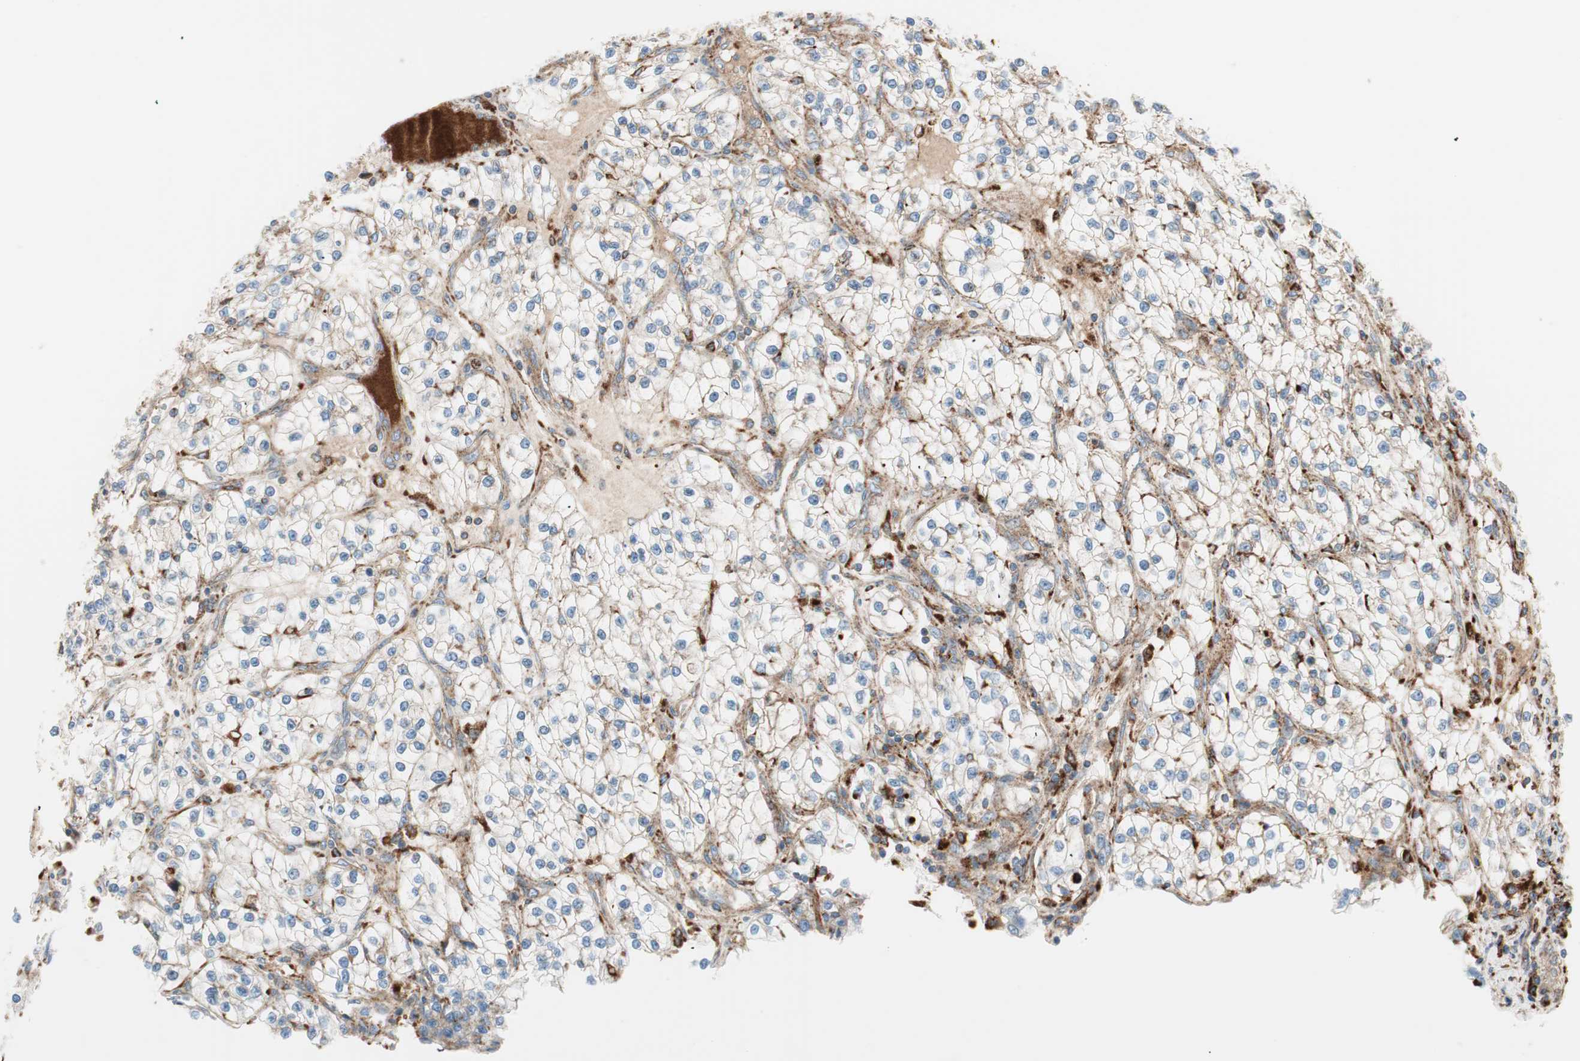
{"staining": {"intensity": "negative", "quantity": "none", "location": "none"}, "tissue": "renal cancer", "cell_type": "Tumor cells", "image_type": "cancer", "snomed": [{"axis": "morphology", "description": "Adenocarcinoma, NOS"}, {"axis": "topography", "description": "Kidney"}], "caption": "Immunohistochemistry (IHC) image of neoplastic tissue: human renal adenocarcinoma stained with DAB displays no significant protein positivity in tumor cells. (DAB (3,3'-diaminobenzidine) immunohistochemistry (IHC) with hematoxylin counter stain).", "gene": "ATP6V1G1", "patient": {"sex": "female", "age": 57}}